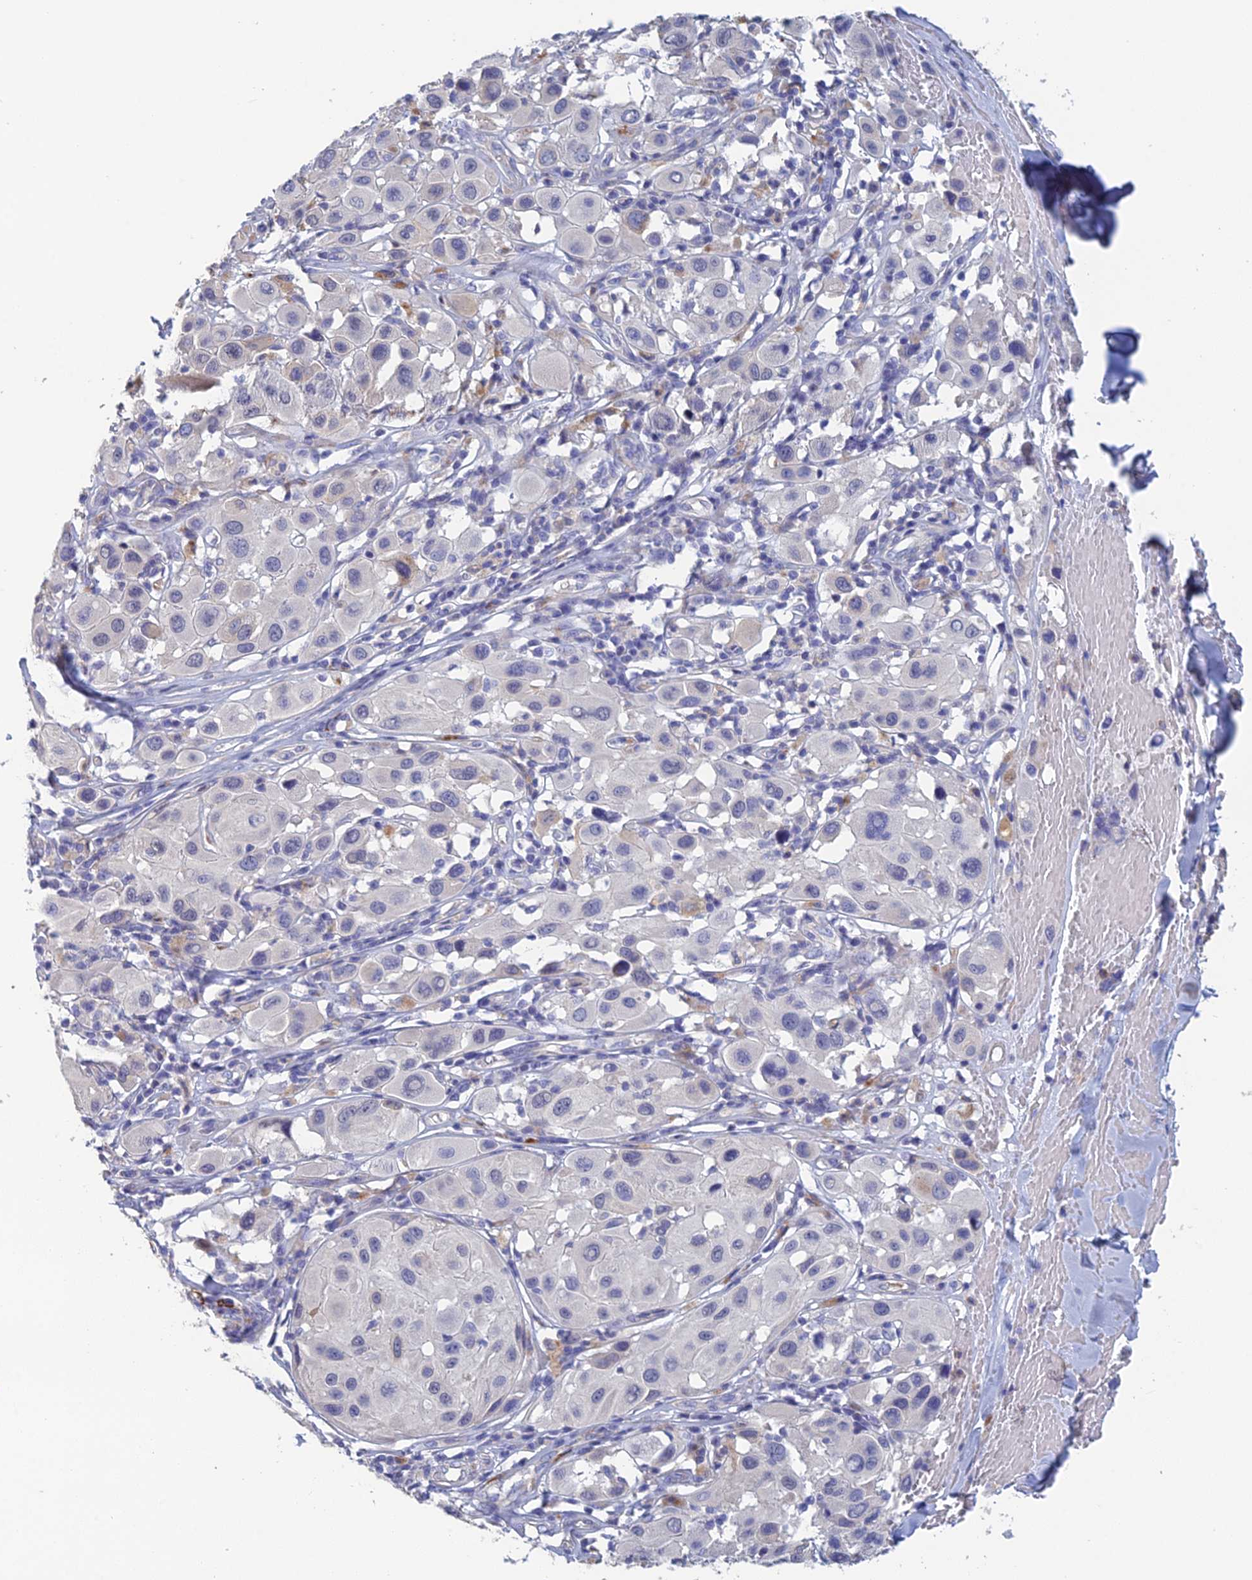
{"staining": {"intensity": "negative", "quantity": "none", "location": "none"}, "tissue": "melanoma", "cell_type": "Tumor cells", "image_type": "cancer", "snomed": [{"axis": "morphology", "description": "Malignant melanoma, Metastatic site"}, {"axis": "topography", "description": "Skin"}], "caption": "Melanoma was stained to show a protein in brown. There is no significant staining in tumor cells.", "gene": "PCDHA8", "patient": {"sex": "male", "age": 41}}